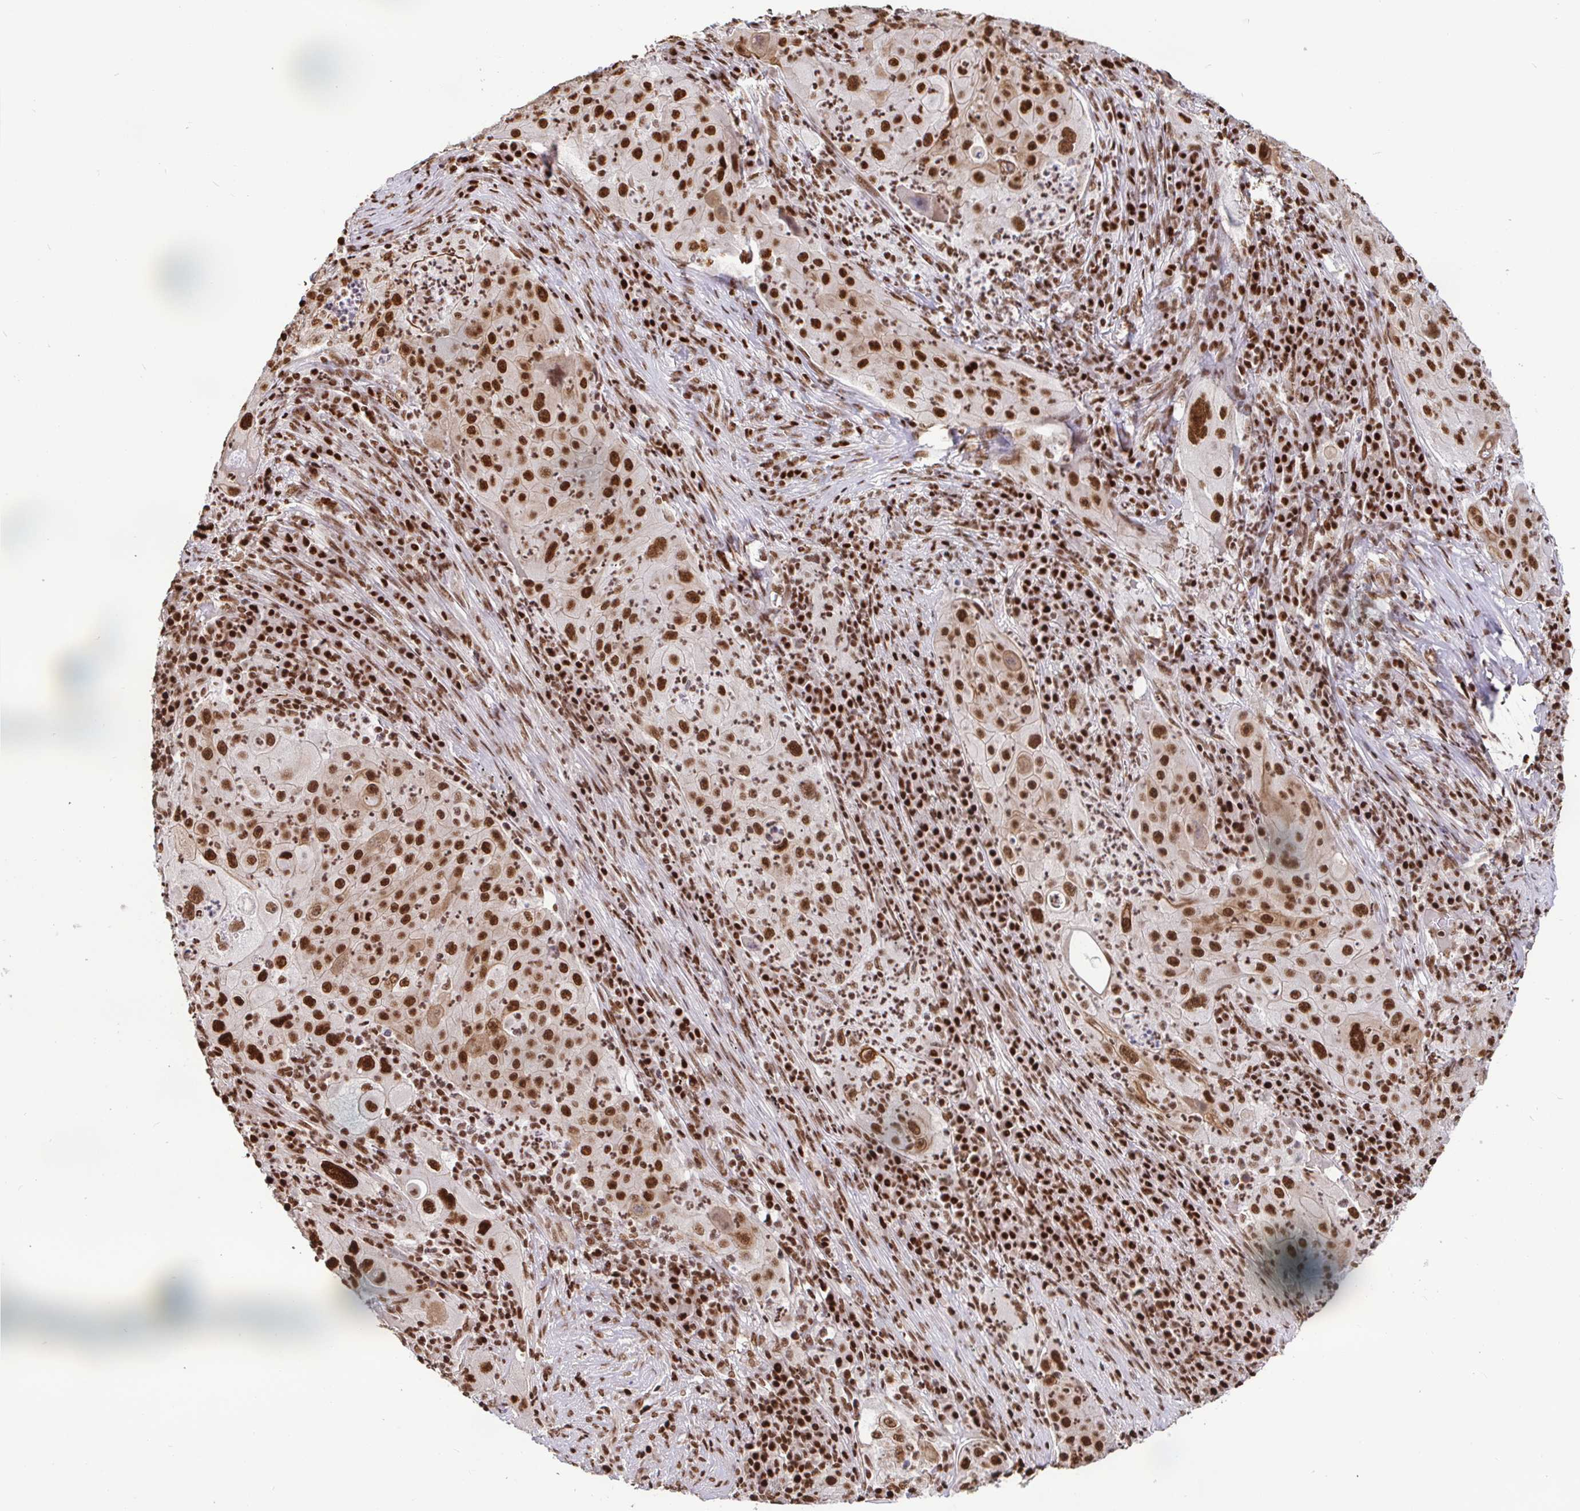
{"staining": {"intensity": "strong", "quantity": ">75%", "location": "nuclear"}, "tissue": "lung cancer", "cell_type": "Tumor cells", "image_type": "cancer", "snomed": [{"axis": "morphology", "description": "Squamous cell carcinoma, NOS"}, {"axis": "topography", "description": "Lung"}], "caption": "A histopathology image showing strong nuclear positivity in about >75% of tumor cells in lung squamous cell carcinoma, as visualized by brown immunohistochemical staining.", "gene": "SP3", "patient": {"sex": "female", "age": 59}}